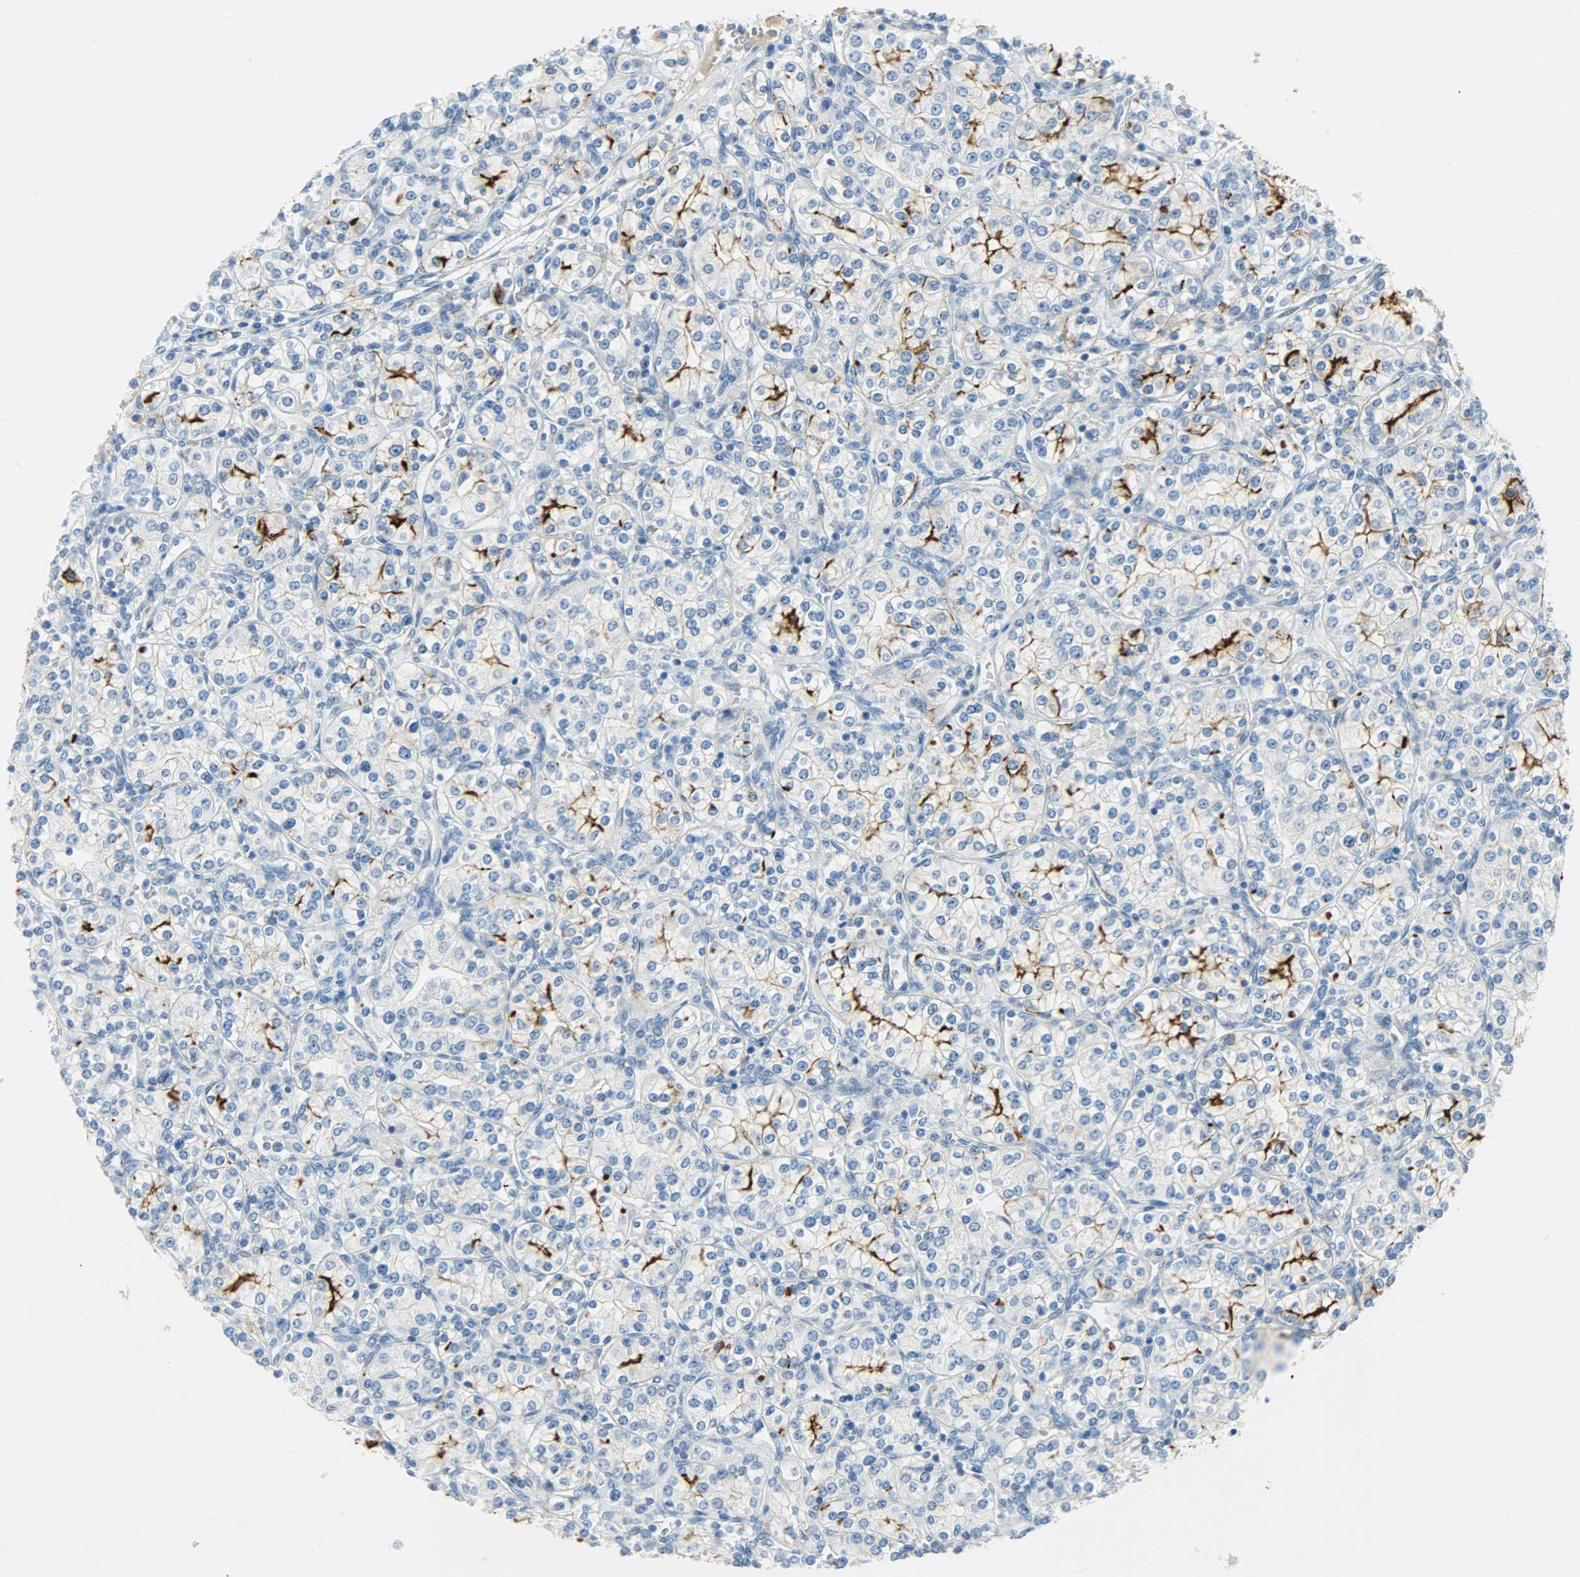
{"staining": {"intensity": "strong", "quantity": "<25%", "location": "cytoplasmic/membranous"}, "tissue": "renal cancer", "cell_type": "Tumor cells", "image_type": "cancer", "snomed": [{"axis": "morphology", "description": "Adenocarcinoma, NOS"}, {"axis": "topography", "description": "Kidney"}], "caption": "Protein analysis of renal cancer (adenocarcinoma) tissue shows strong cytoplasmic/membranous positivity in about <25% of tumor cells.", "gene": "PROM1", "patient": {"sex": "male", "age": 77}}